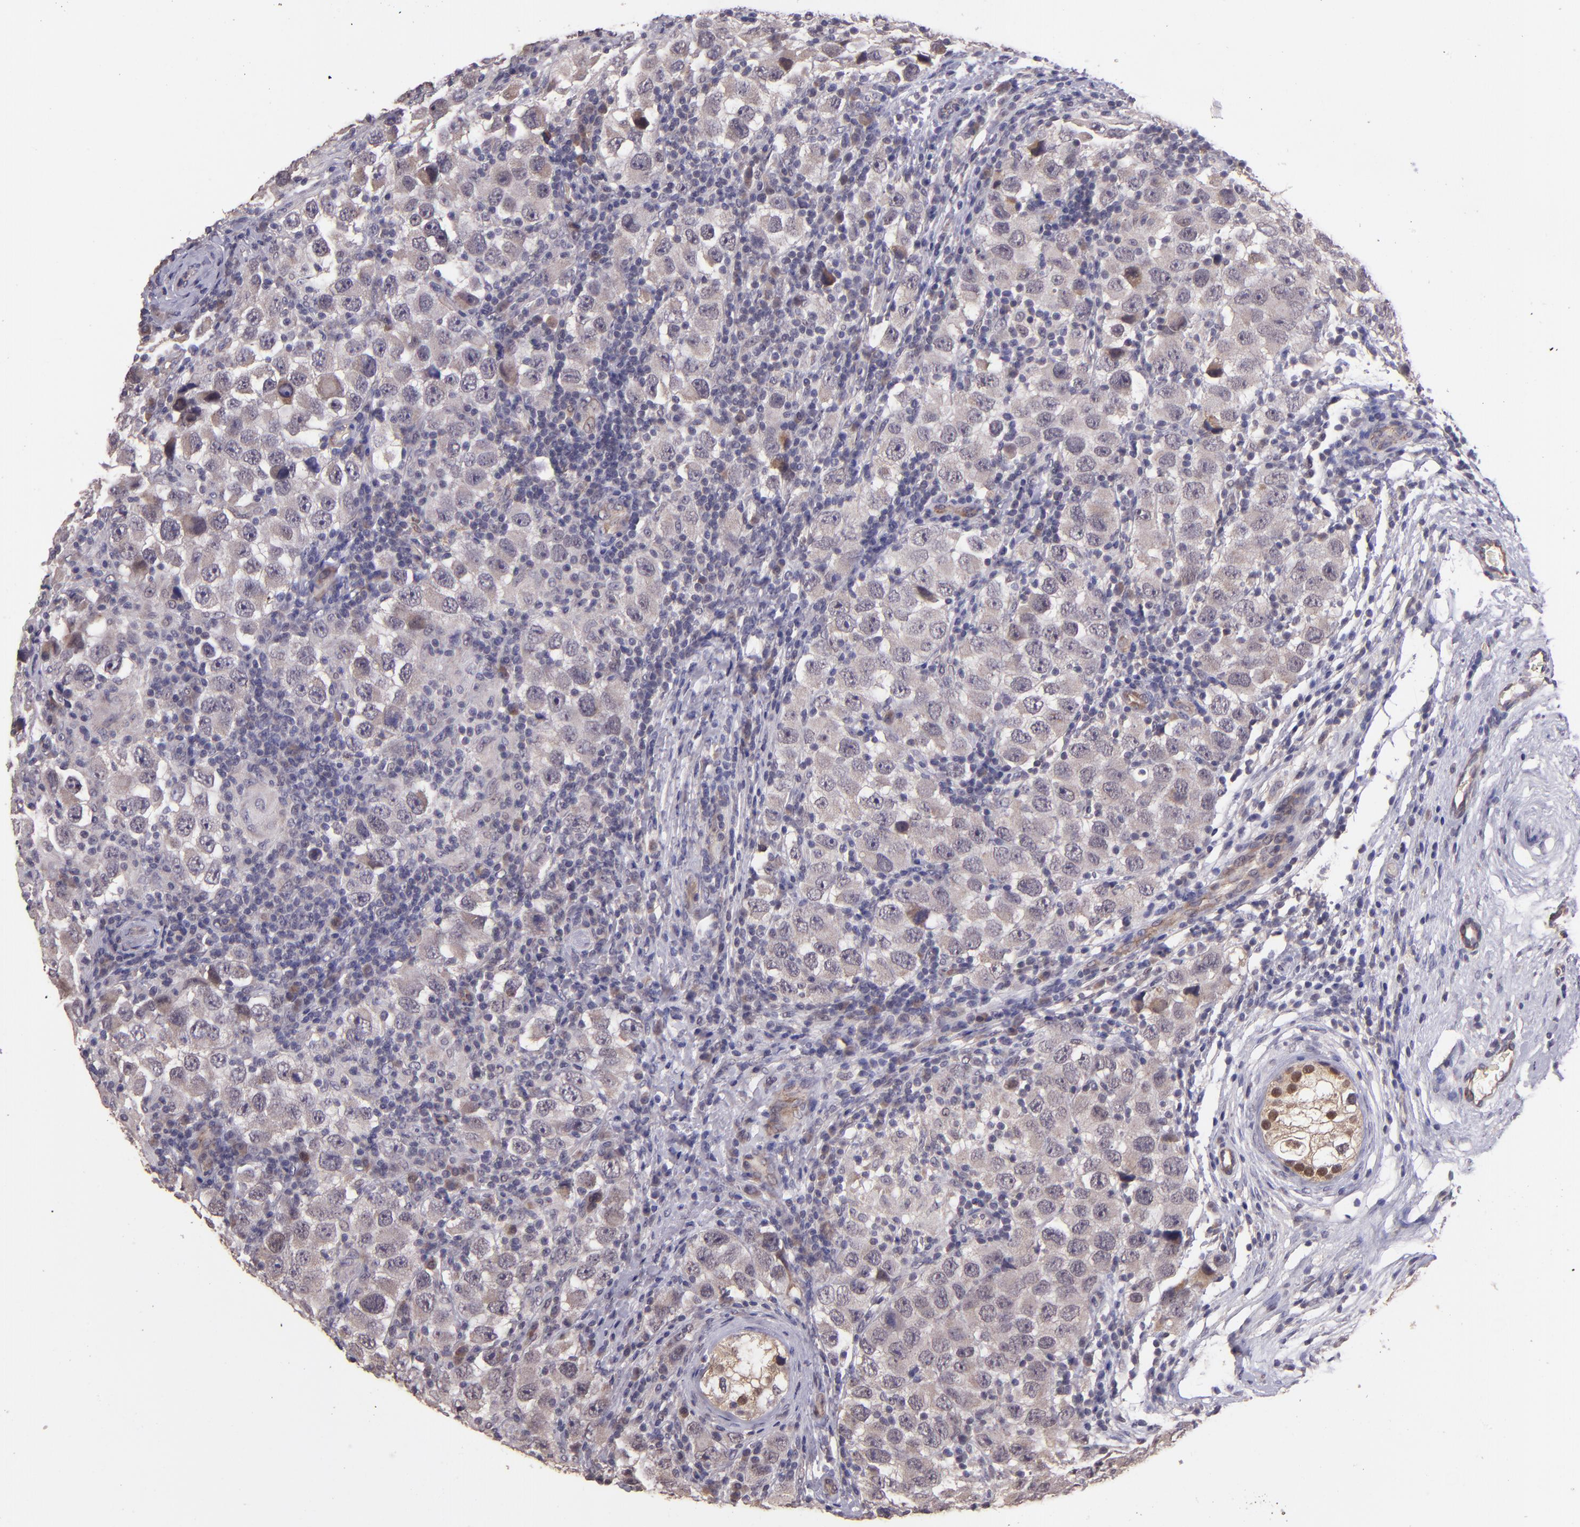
{"staining": {"intensity": "weak", "quantity": "<25%", "location": "cytoplasmic/membranous"}, "tissue": "testis cancer", "cell_type": "Tumor cells", "image_type": "cancer", "snomed": [{"axis": "morphology", "description": "Carcinoma, Embryonal, NOS"}, {"axis": "topography", "description": "Testis"}], "caption": "DAB immunohistochemical staining of human testis cancer displays no significant positivity in tumor cells. Brightfield microscopy of immunohistochemistry stained with DAB (3,3'-diaminobenzidine) (brown) and hematoxylin (blue), captured at high magnification.", "gene": "TAF7L", "patient": {"sex": "male", "age": 21}}